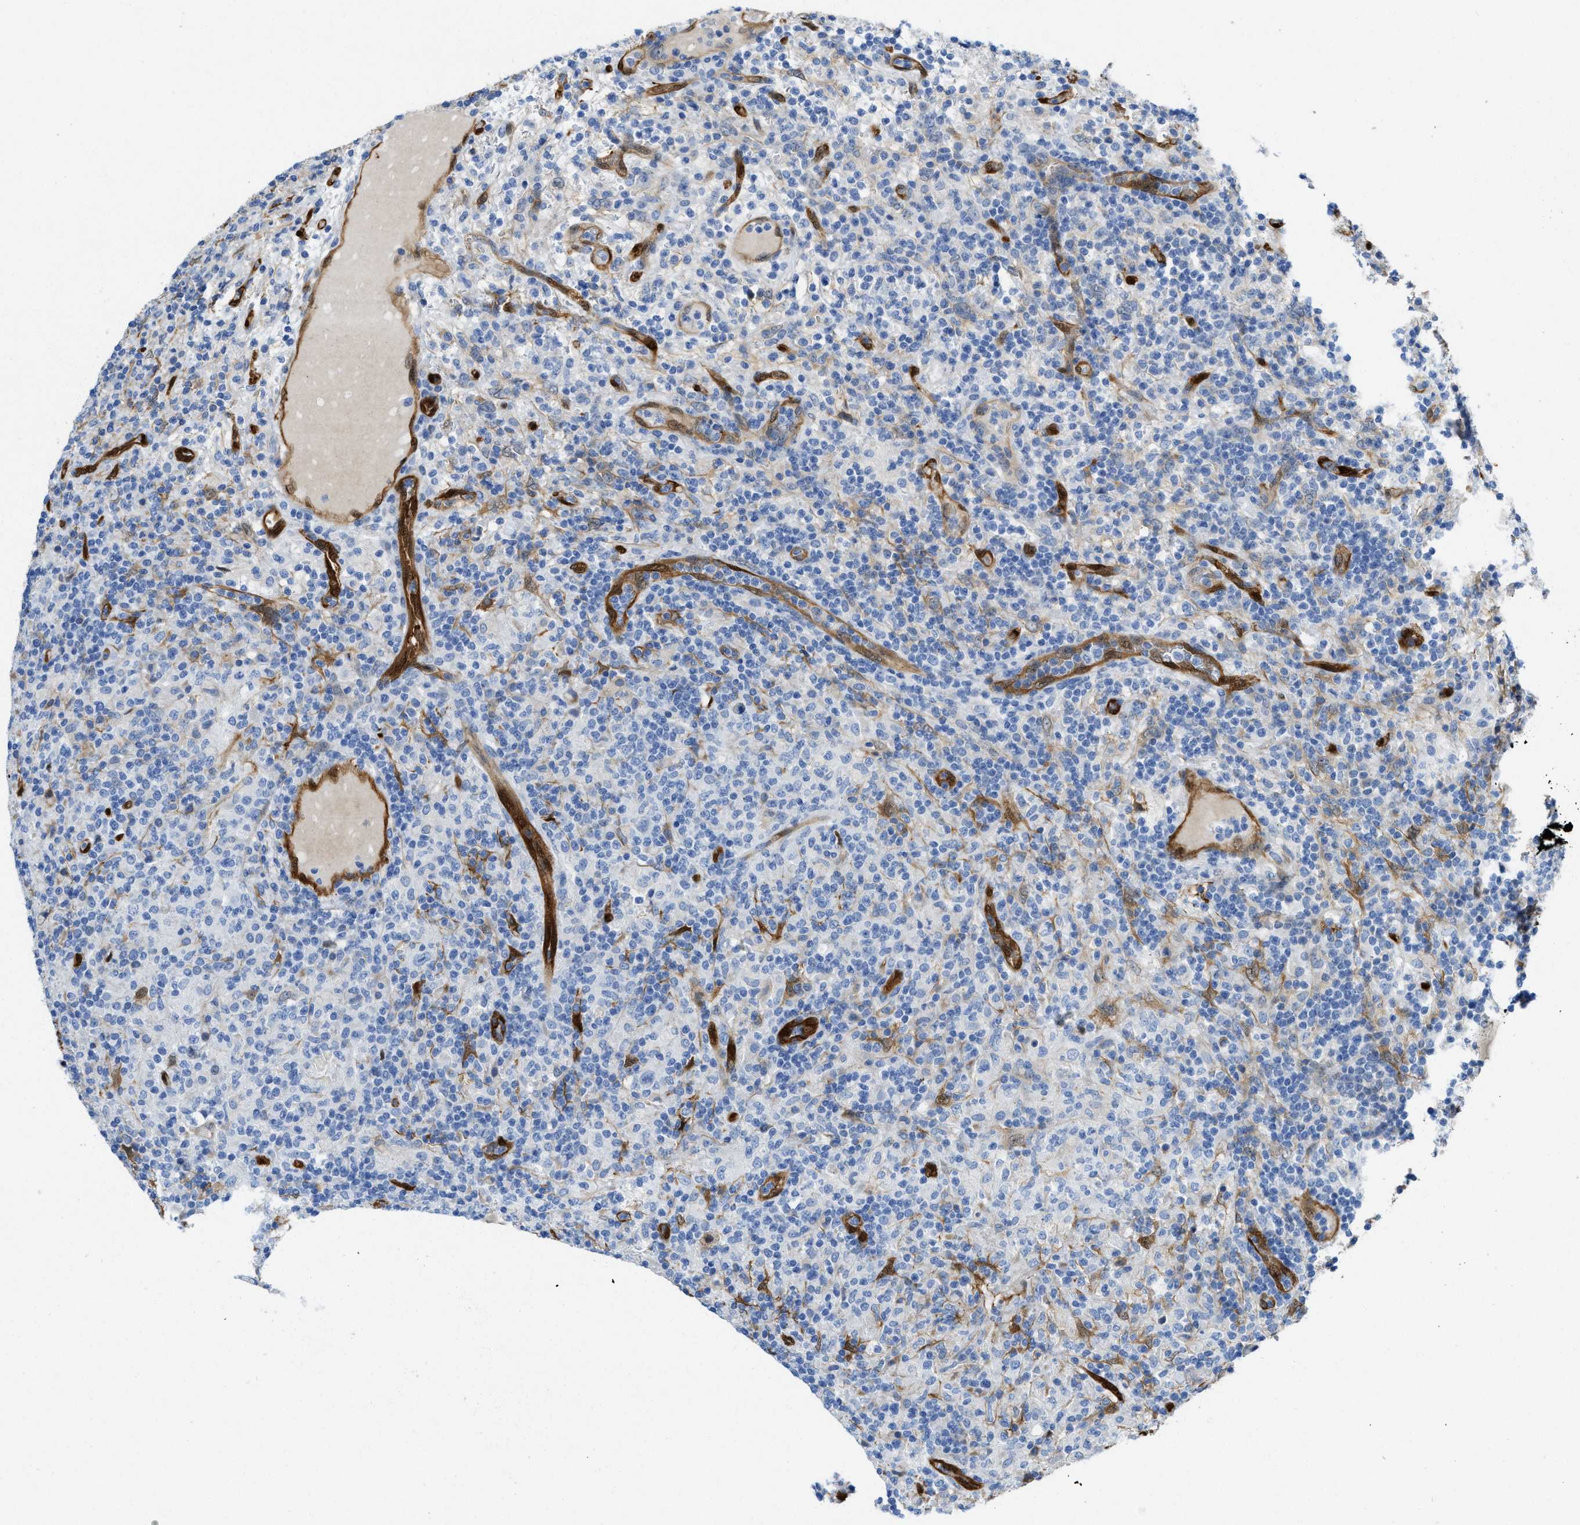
{"staining": {"intensity": "negative", "quantity": "none", "location": "none"}, "tissue": "lymphoma", "cell_type": "Tumor cells", "image_type": "cancer", "snomed": [{"axis": "morphology", "description": "Hodgkin's disease, NOS"}, {"axis": "topography", "description": "Lymph node"}], "caption": "The micrograph shows no significant staining in tumor cells of lymphoma.", "gene": "ASS1", "patient": {"sex": "male", "age": 70}}